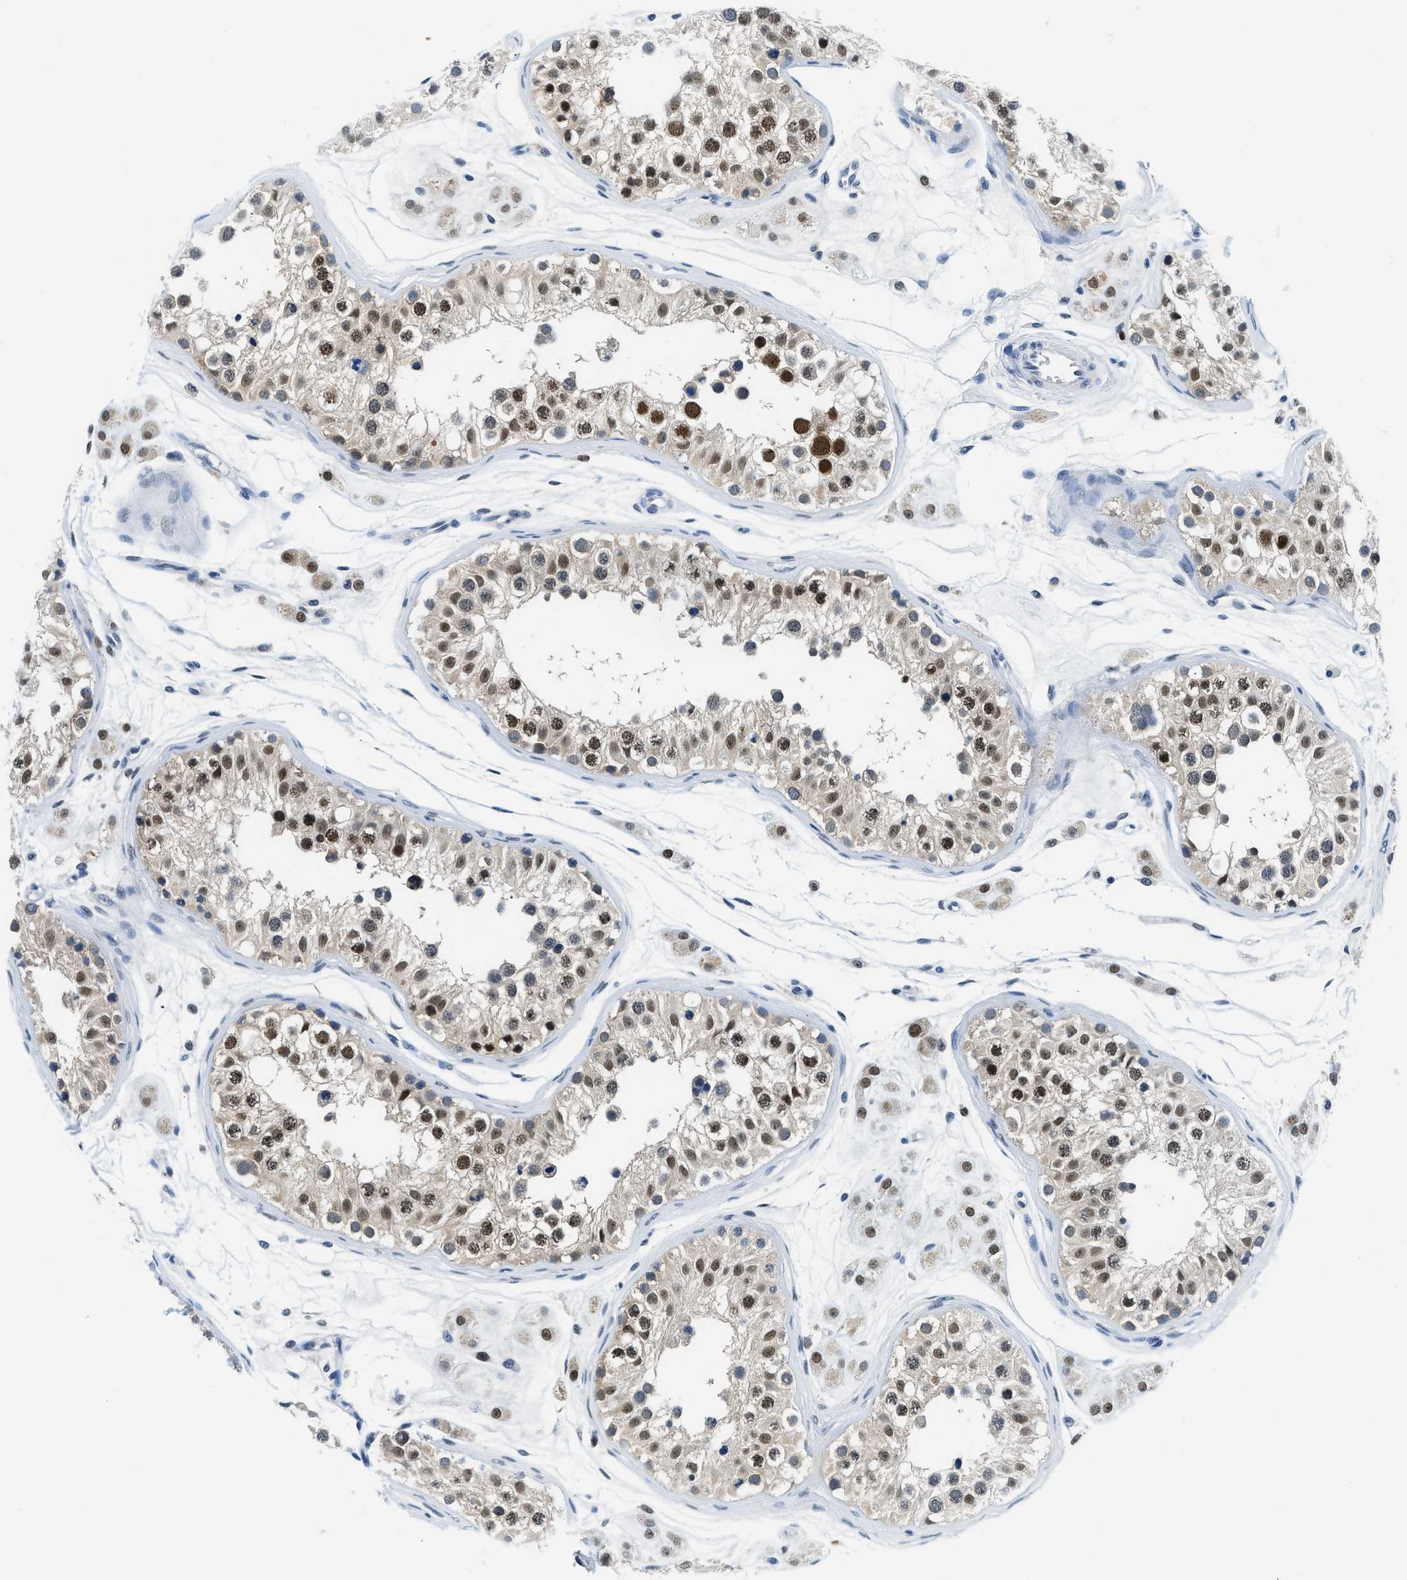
{"staining": {"intensity": "strong", "quantity": "25%-75%", "location": "nuclear"}, "tissue": "testis", "cell_type": "Cells in seminiferous ducts", "image_type": "normal", "snomed": [{"axis": "morphology", "description": "Normal tissue, NOS"}, {"axis": "morphology", "description": "Adenocarcinoma, metastatic, NOS"}, {"axis": "topography", "description": "Testis"}], "caption": "Testis stained with DAB (3,3'-diaminobenzidine) IHC reveals high levels of strong nuclear expression in approximately 25%-75% of cells in seminiferous ducts.", "gene": "ALX1", "patient": {"sex": "male", "age": 26}}